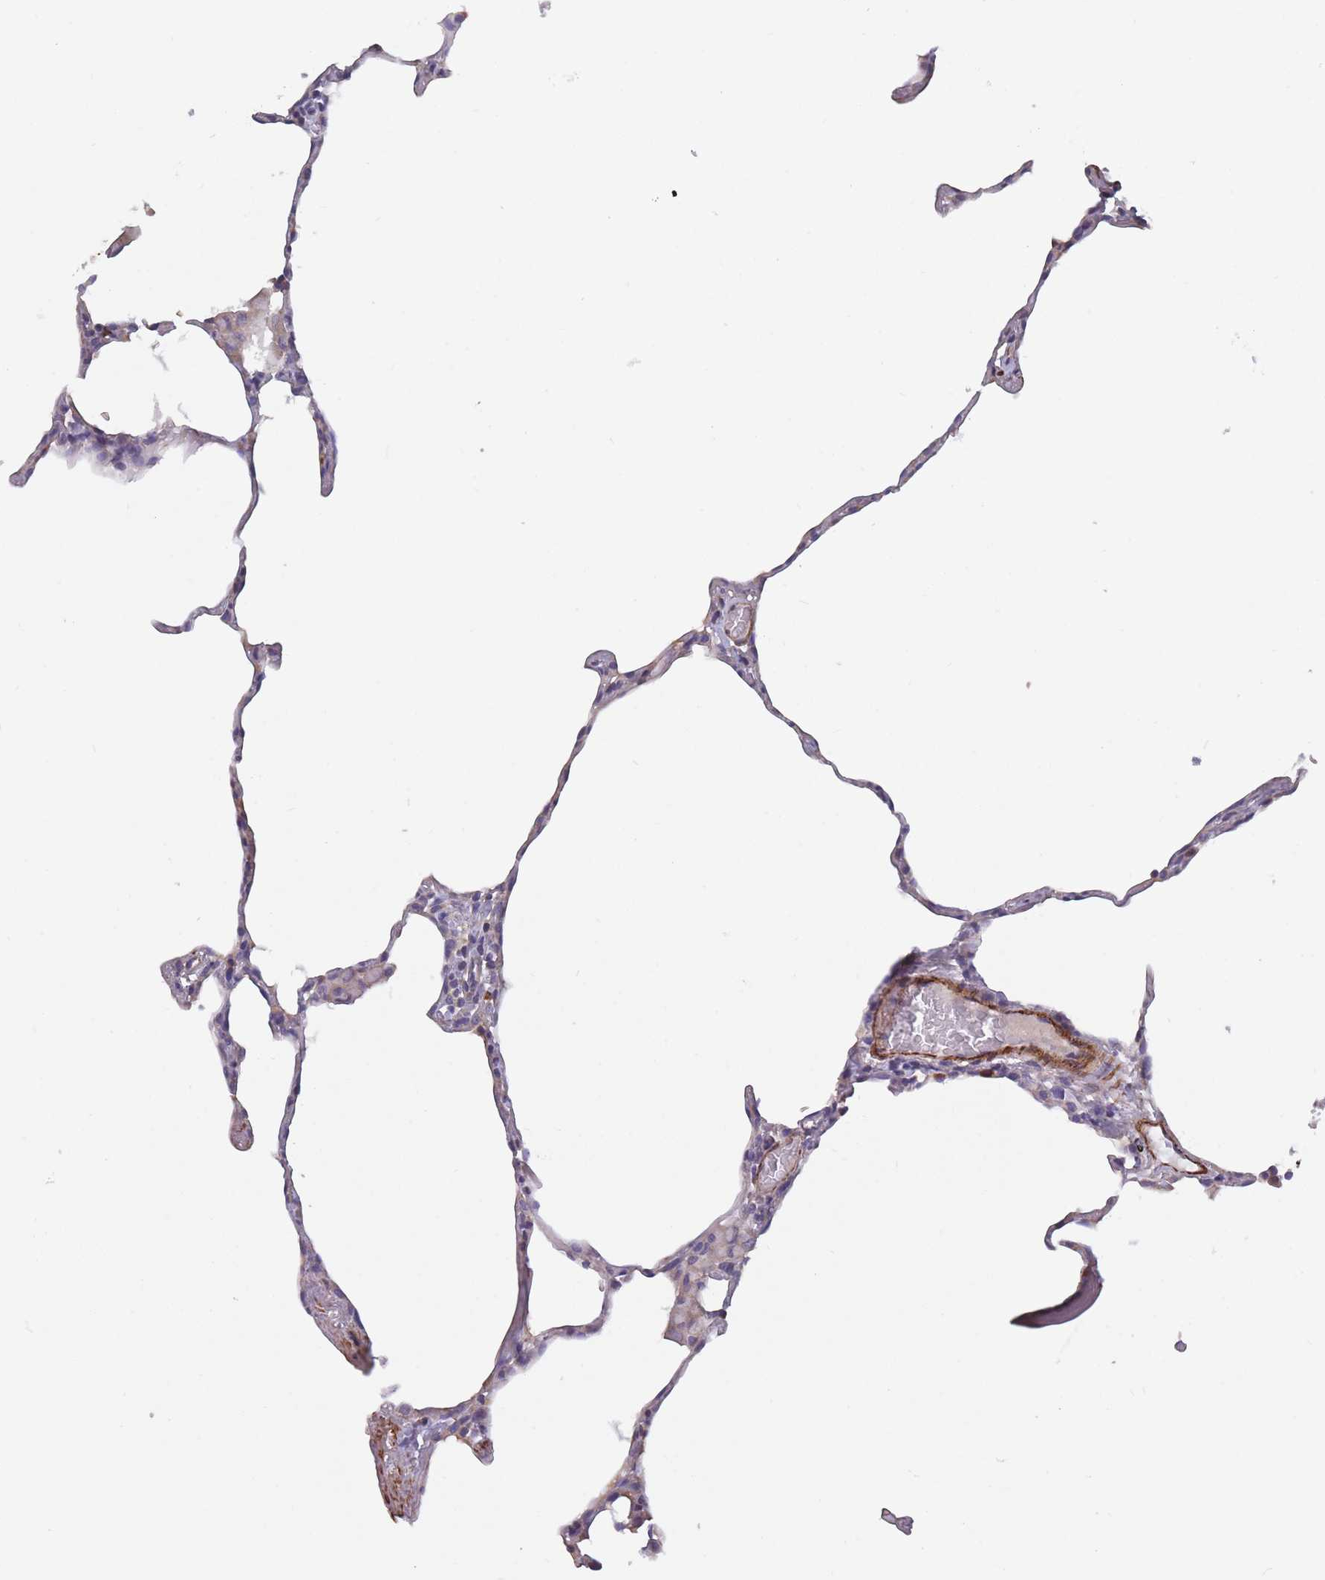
{"staining": {"intensity": "negative", "quantity": "none", "location": "none"}, "tissue": "lung", "cell_type": "Alveolar cells", "image_type": "normal", "snomed": [{"axis": "morphology", "description": "Normal tissue, NOS"}, {"axis": "topography", "description": "Lung"}], "caption": "High magnification brightfield microscopy of benign lung stained with DAB (brown) and counterstained with hematoxylin (blue): alveolar cells show no significant staining. (DAB immunohistochemistry visualized using brightfield microscopy, high magnification).", "gene": "TOMM40L", "patient": {"sex": "female", "age": 57}}